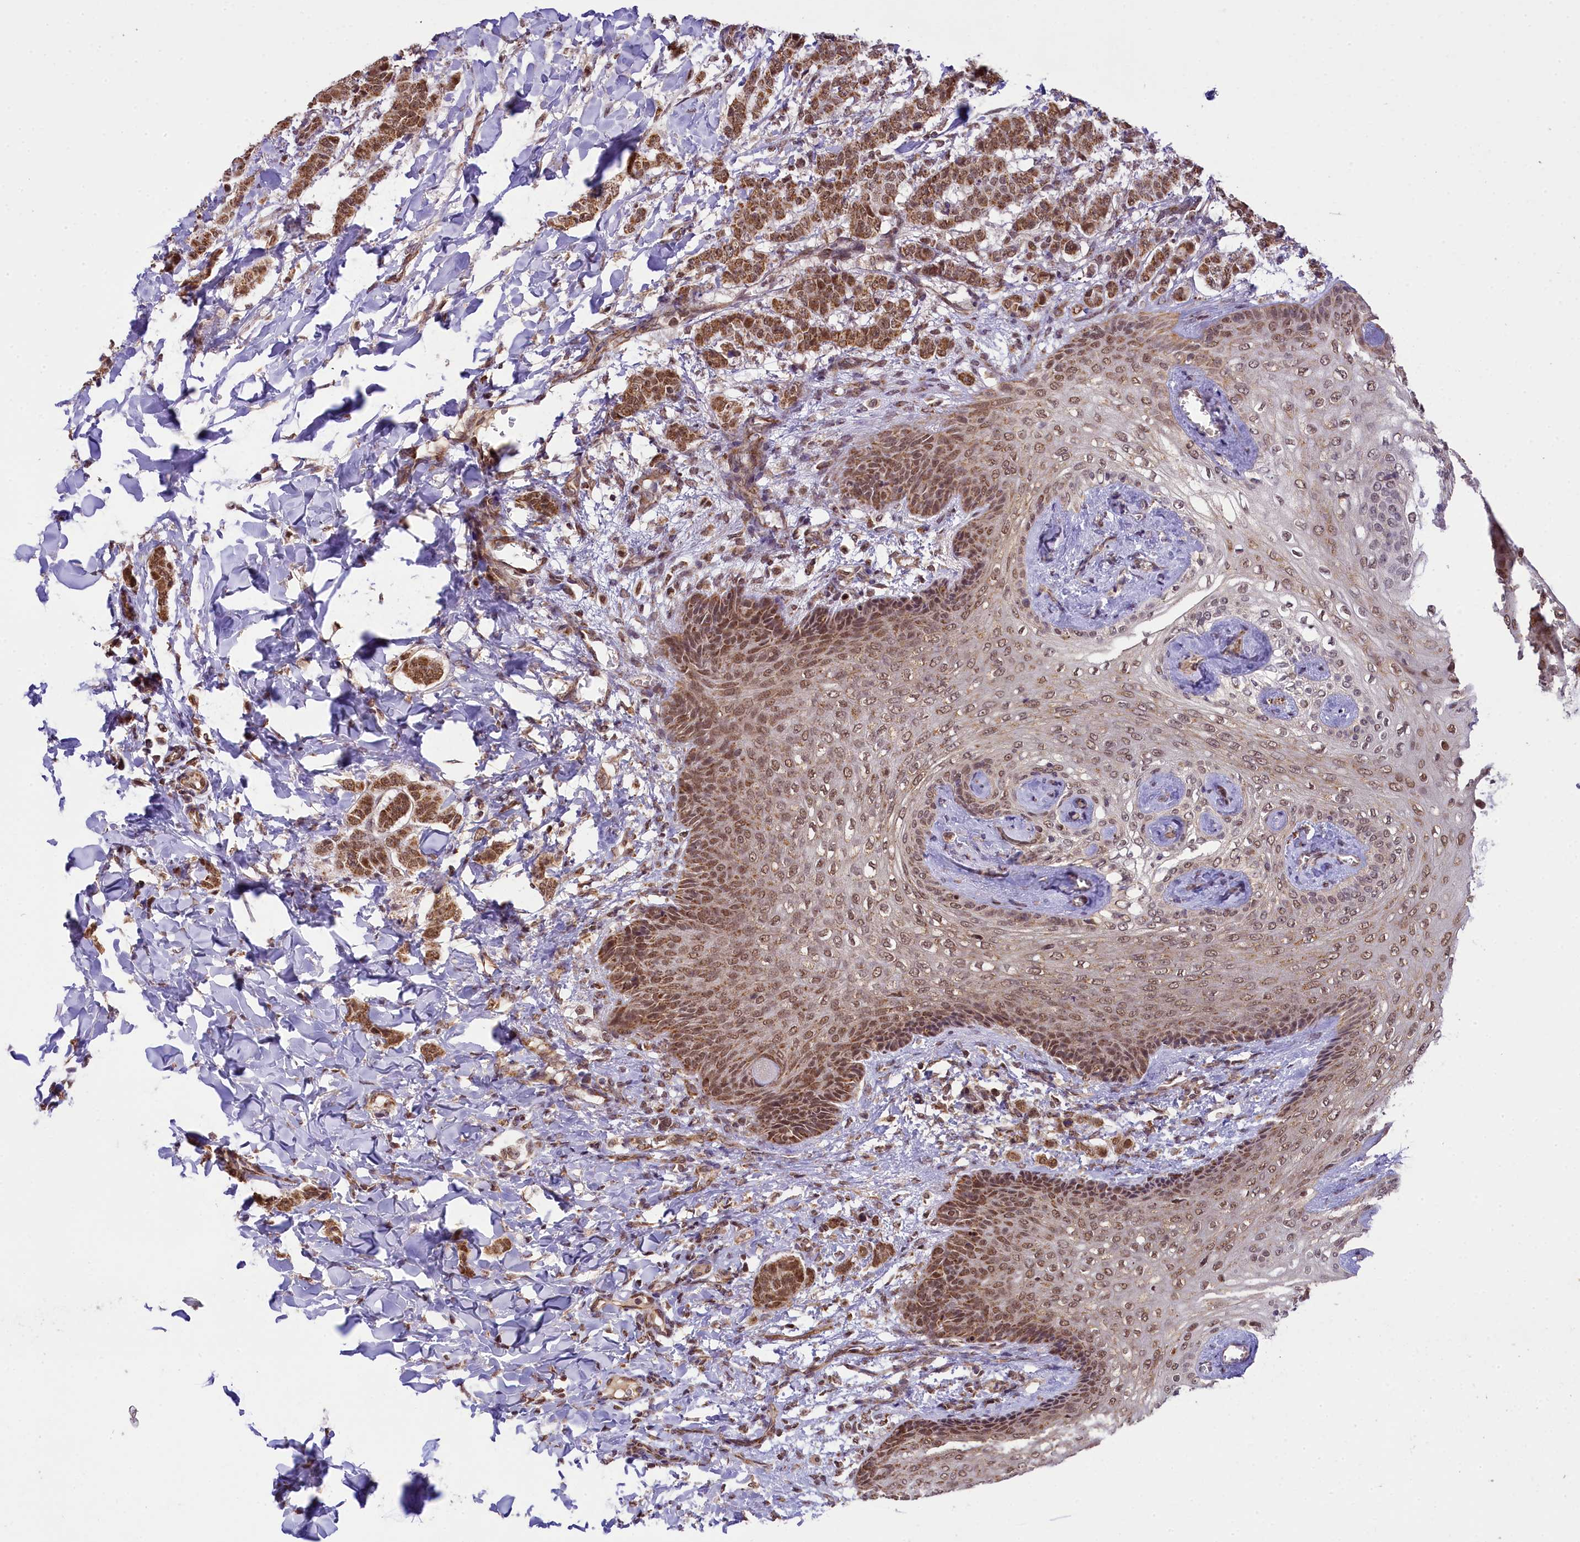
{"staining": {"intensity": "moderate", "quantity": ">75%", "location": "cytoplasmic/membranous,nuclear"}, "tissue": "breast cancer", "cell_type": "Tumor cells", "image_type": "cancer", "snomed": [{"axis": "morphology", "description": "Duct carcinoma"}, {"axis": "topography", "description": "Breast"}], "caption": "There is medium levels of moderate cytoplasmic/membranous and nuclear expression in tumor cells of breast cancer, as demonstrated by immunohistochemical staining (brown color).", "gene": "PAF1", "patient": {"sex": "female", "age": 40}}